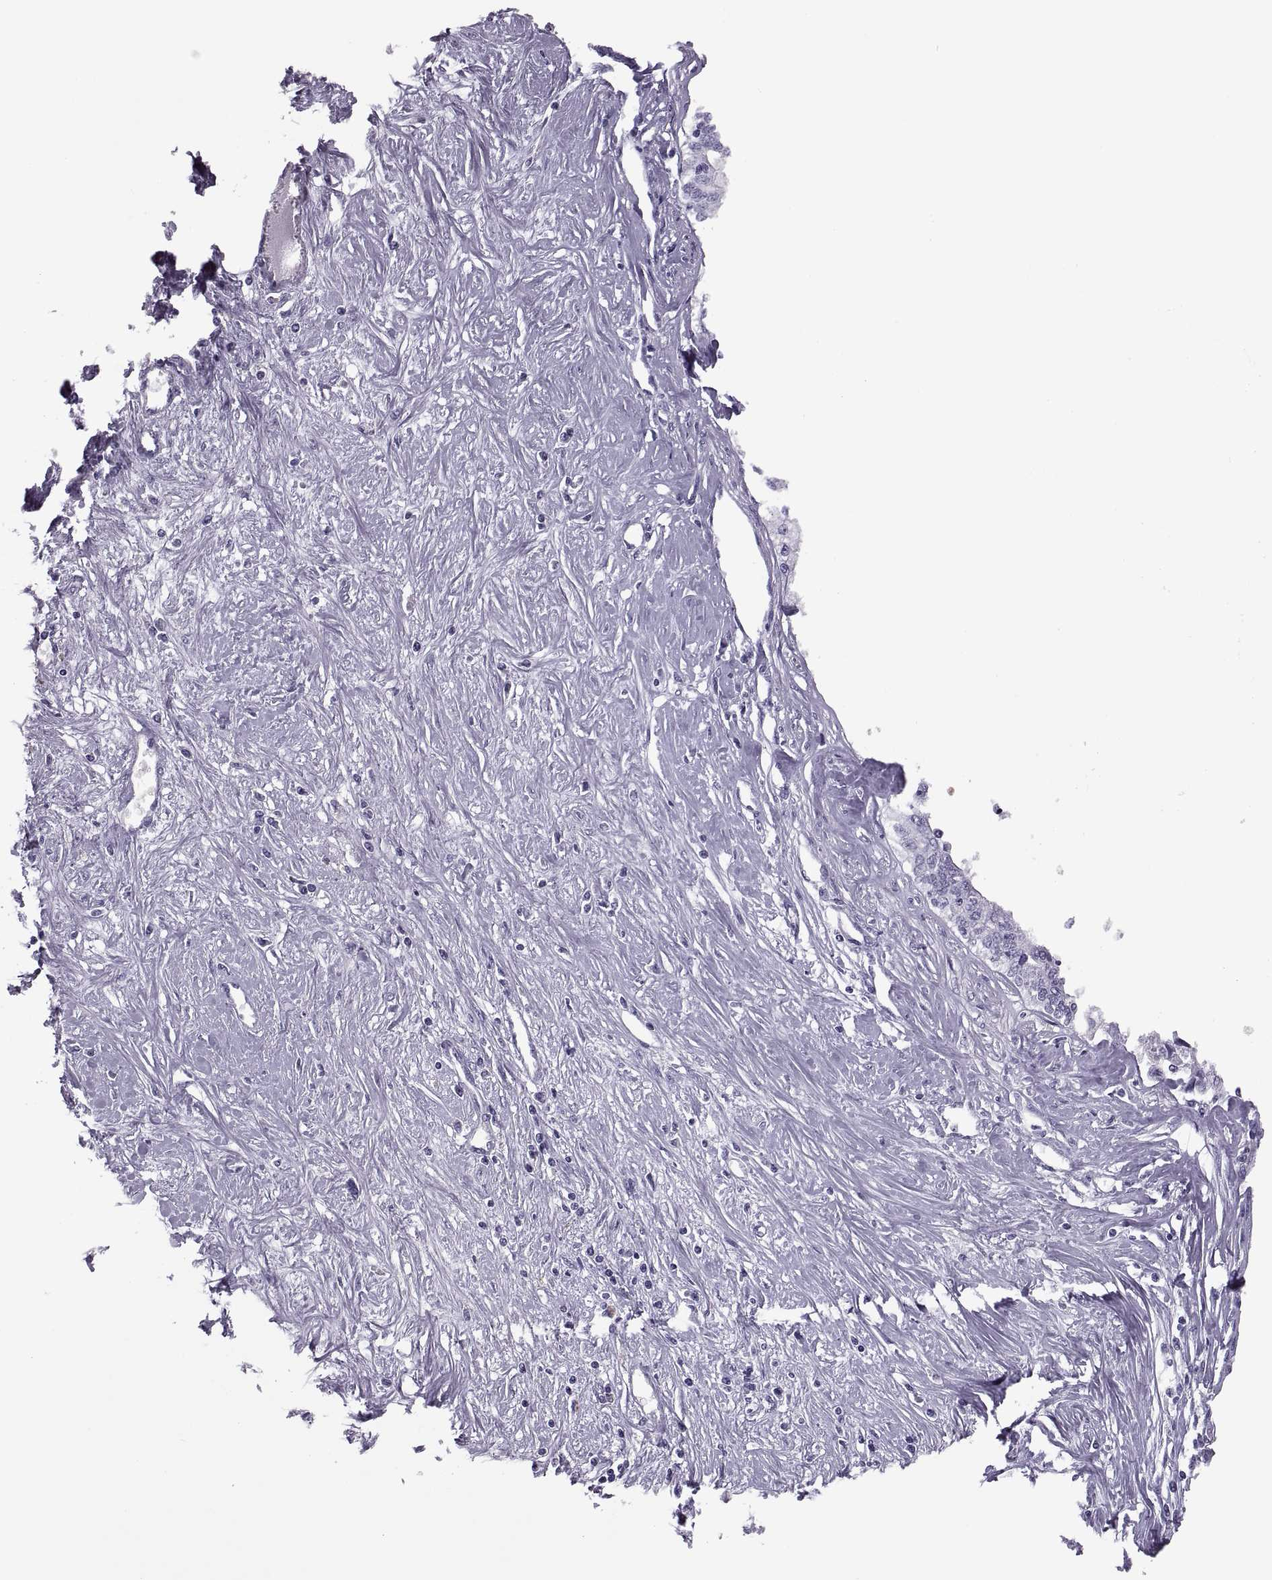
{"staining": {"intensity": "negative", "quantity": "none", "location": "none"}, "tissue": "liver cancer", "cell_type": "Tumor cells", "image_type": "cancer", "snomed": [{"axis": "morphology", "description": "Cholangiocarcinoma"}, {"axis": "topography", "description": "Liver"}], "caption": "High magnification brightfield microscopy of cholangiocarcinoma (liver) stained with DAB (brown) and counterstained with hematoxylin (blue): tumor cells show no significant expression.", "gene": "SYNGR4", "patient": {"sex": "female", "age": 61}}